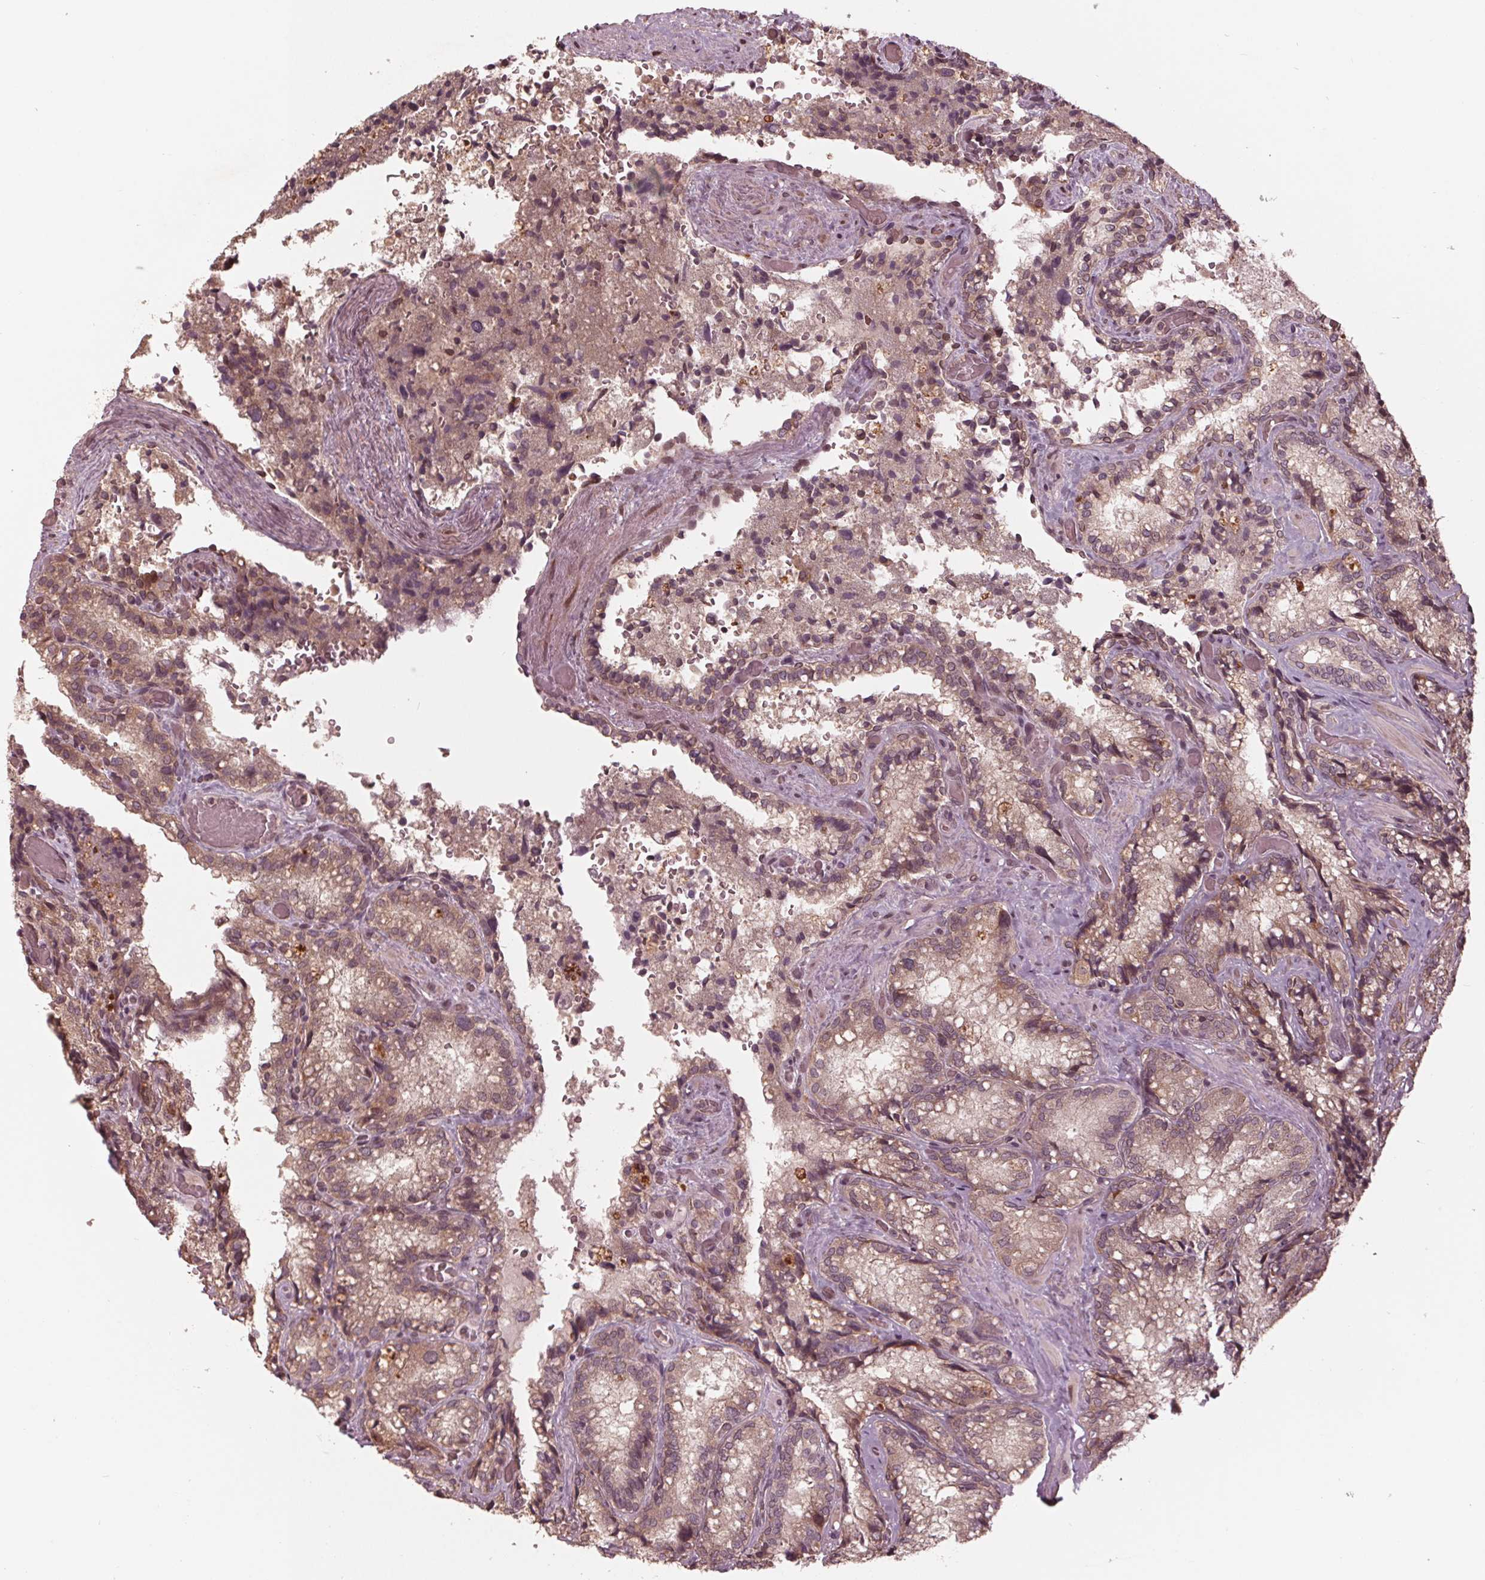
{"staining": {"intensity": "weak", "quantity": ">75%", "location": "cytoplasmic/membranous,nuclear"}, "tissue": "seminal vesicle", "cell_type": "Glandular cells", "image_type": "normal", "snomed": [{"axis": "morphology", "description": "Normal tissue, NOS"}, {"axis": "topography", "description": "Seminal veicle"}], "caption": "This is an image of immunohistochemistry (IHC) staining of benign seminal vesicle, which shows weak staining in the cytoplasmic/membranous,nuclear of glandular cells.", "gene": "ZNF471", "patient": {"sex": "male", "age": 57}}